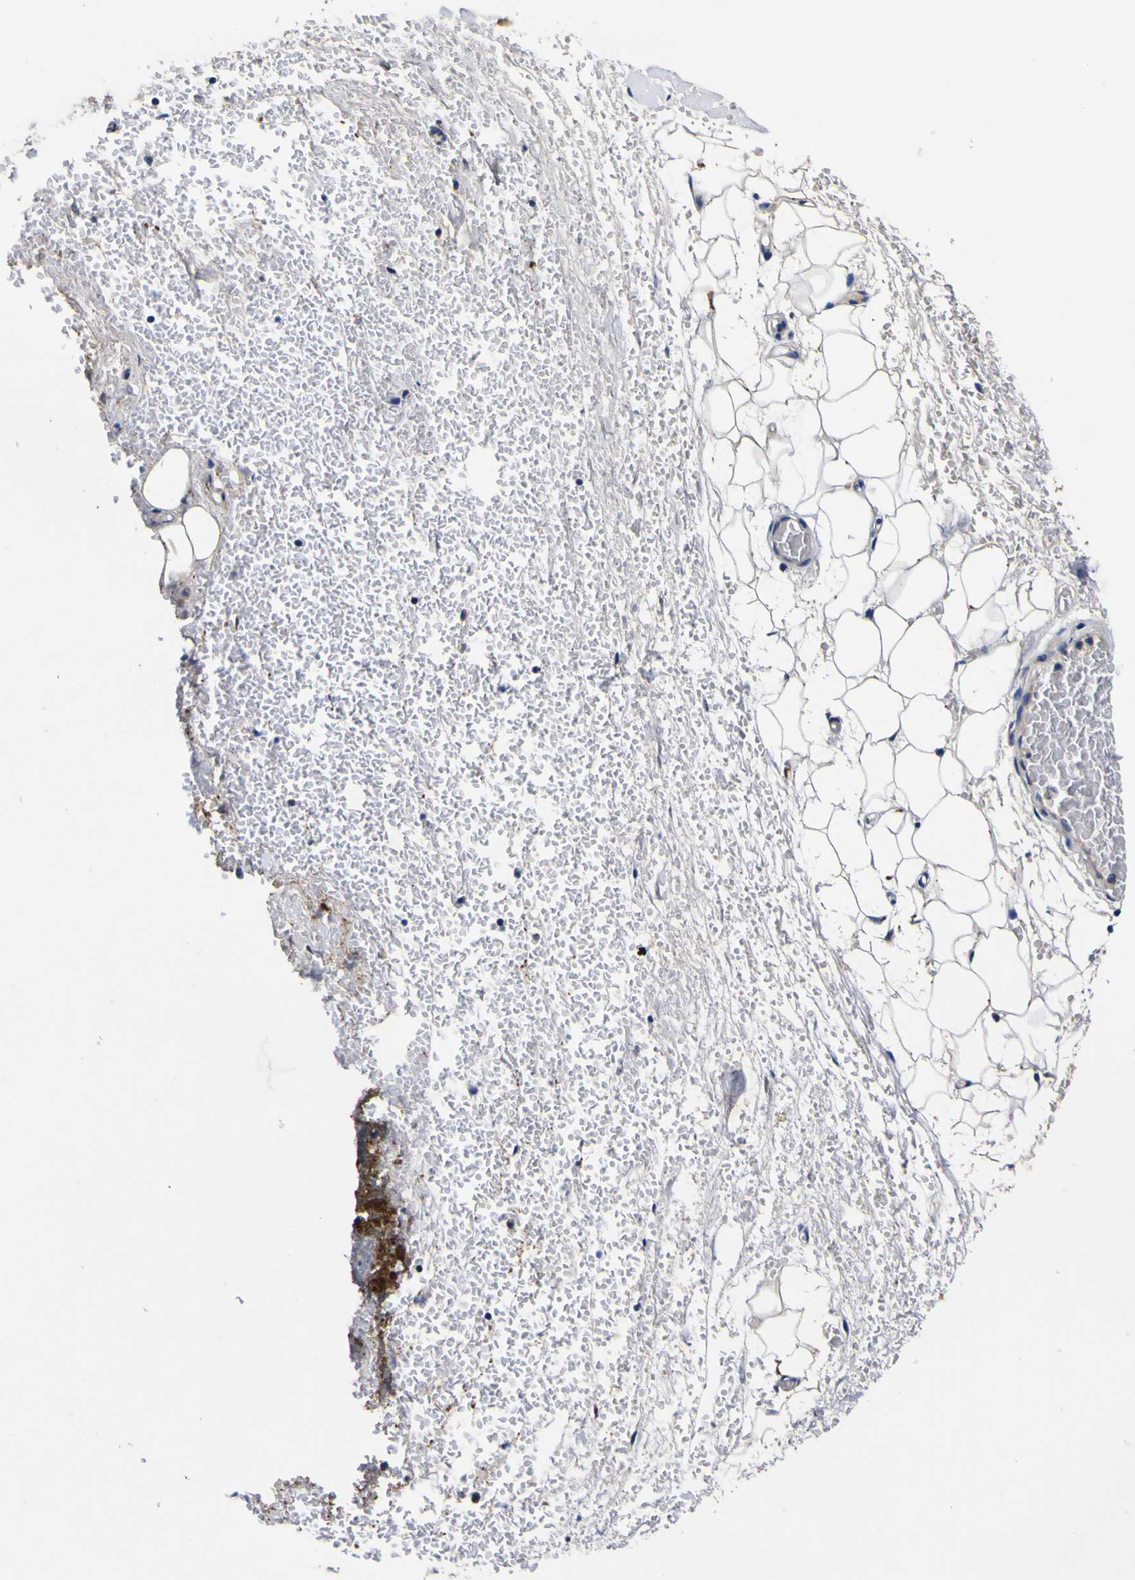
{"staining": {"intensity": "negative", "quantity": "none", "location": "none"}, "tissue": "adipose tissue", "cell_type": "Adipocytes", "image_type": "normal", "snomed": [{"axis": "morphology", "description": "Normal tissue, NOS"}, {"axis": "topography", "description": "Peripheral nerve tissue"}], "caption": "DAB immunohistochemical staining of benign adipose tissue exhibits no significant expression in adipocytes. (Stains: DAB (3,3'-diaminobenzidine) IHC with hematoxylin counter stain, Microscopy: brightfield microscopy at high magnification).", "gene": "COA1", "patient": {"sex": "female", "age": 67}}